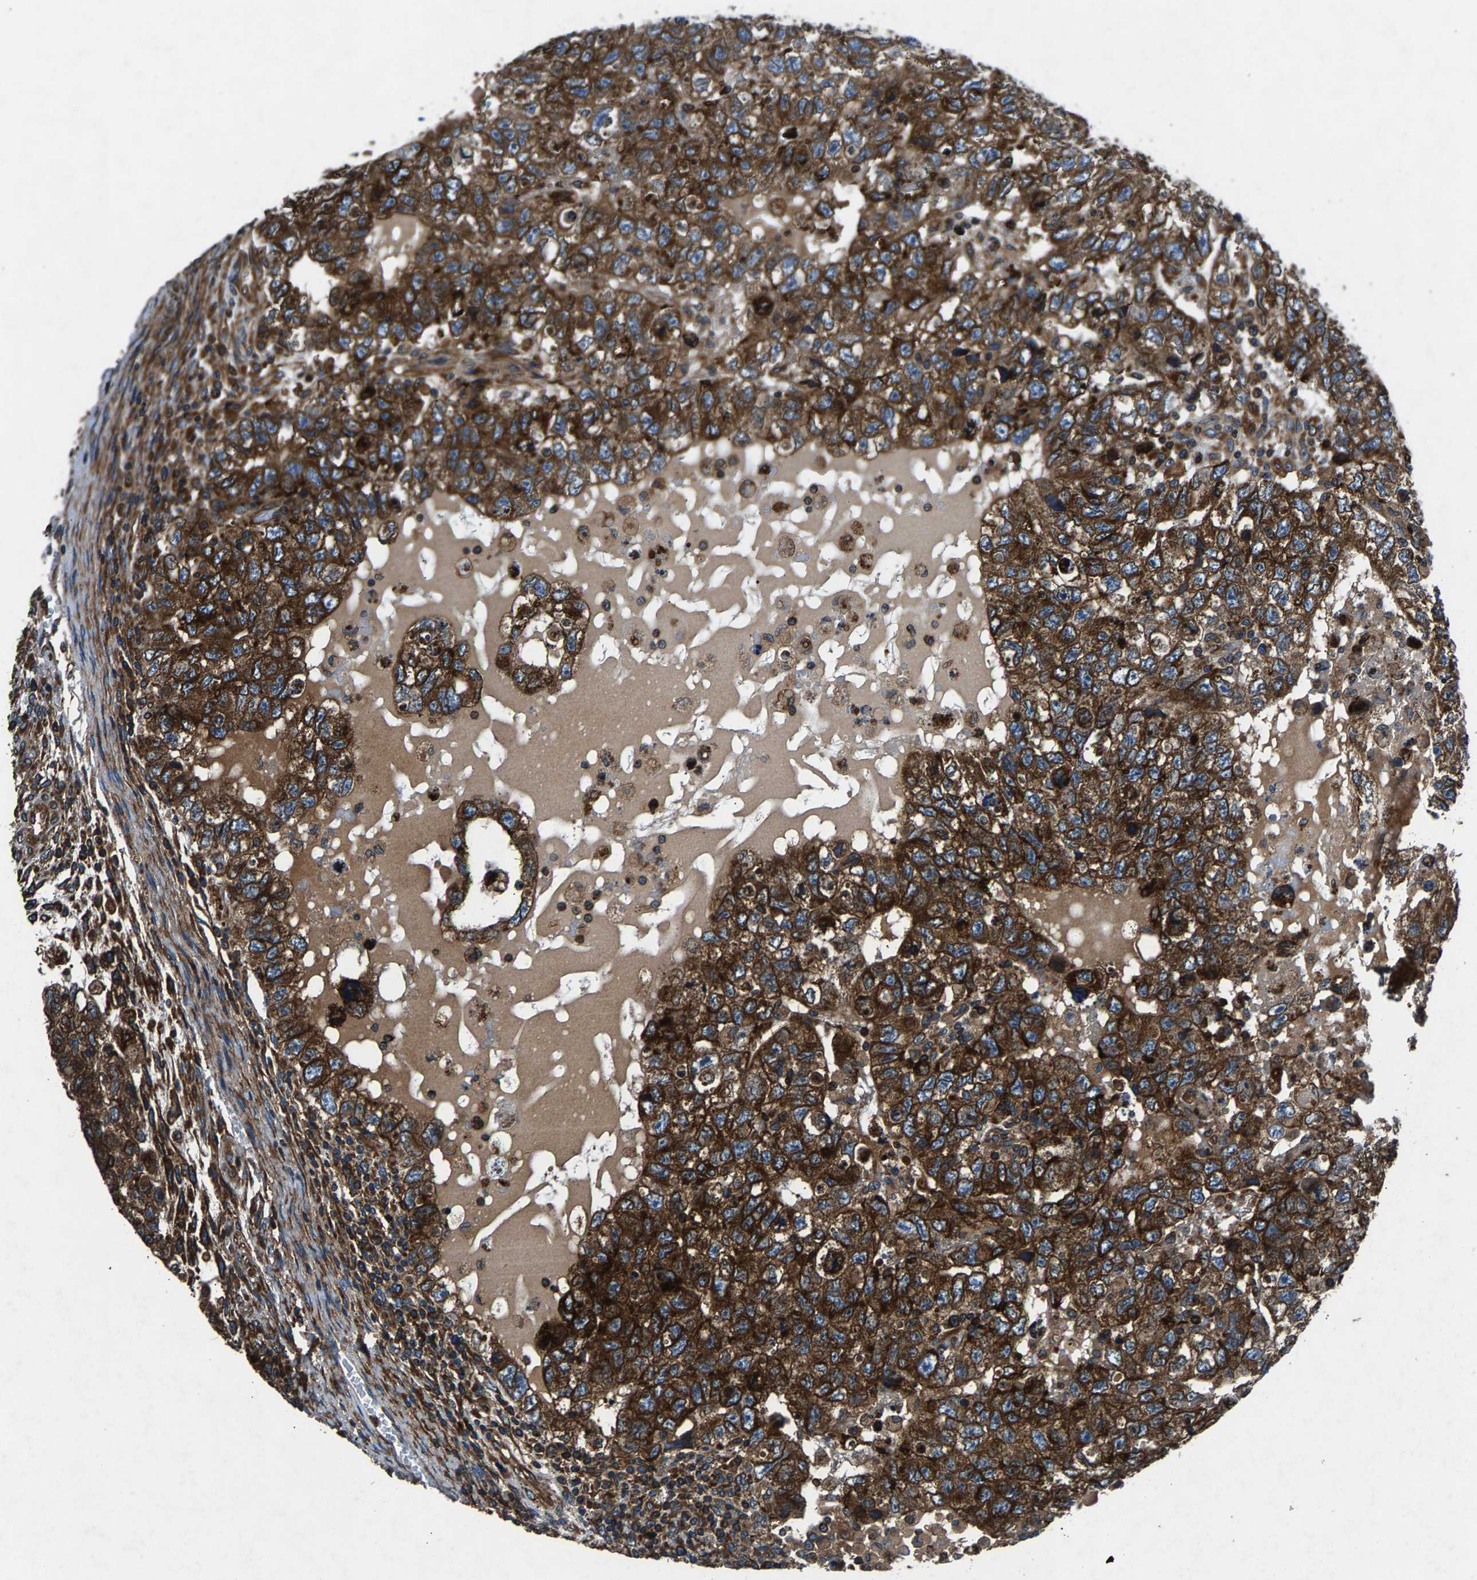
{"staining": {"intensity": "strong", "quantity": ">75%", "location": "cytoplasmic/membranous"}, "tissue": "testis cancer", "cell_type": "Tumor cells", "image_type": "cancer", "snomed": [{"axis": "morphology", "description": "Carcinoma, Embryonal, NOS"}, {"axis": "topography", "description": "Testis"}], "caption": "A high amount of strong cytoplasmic/membranous staining is appreciated in about >75% of tumor cells in testis embryonal carcinoma tissue.", "gene": "LPCAT1", "patient": {"sex": "male", "age": 36}}